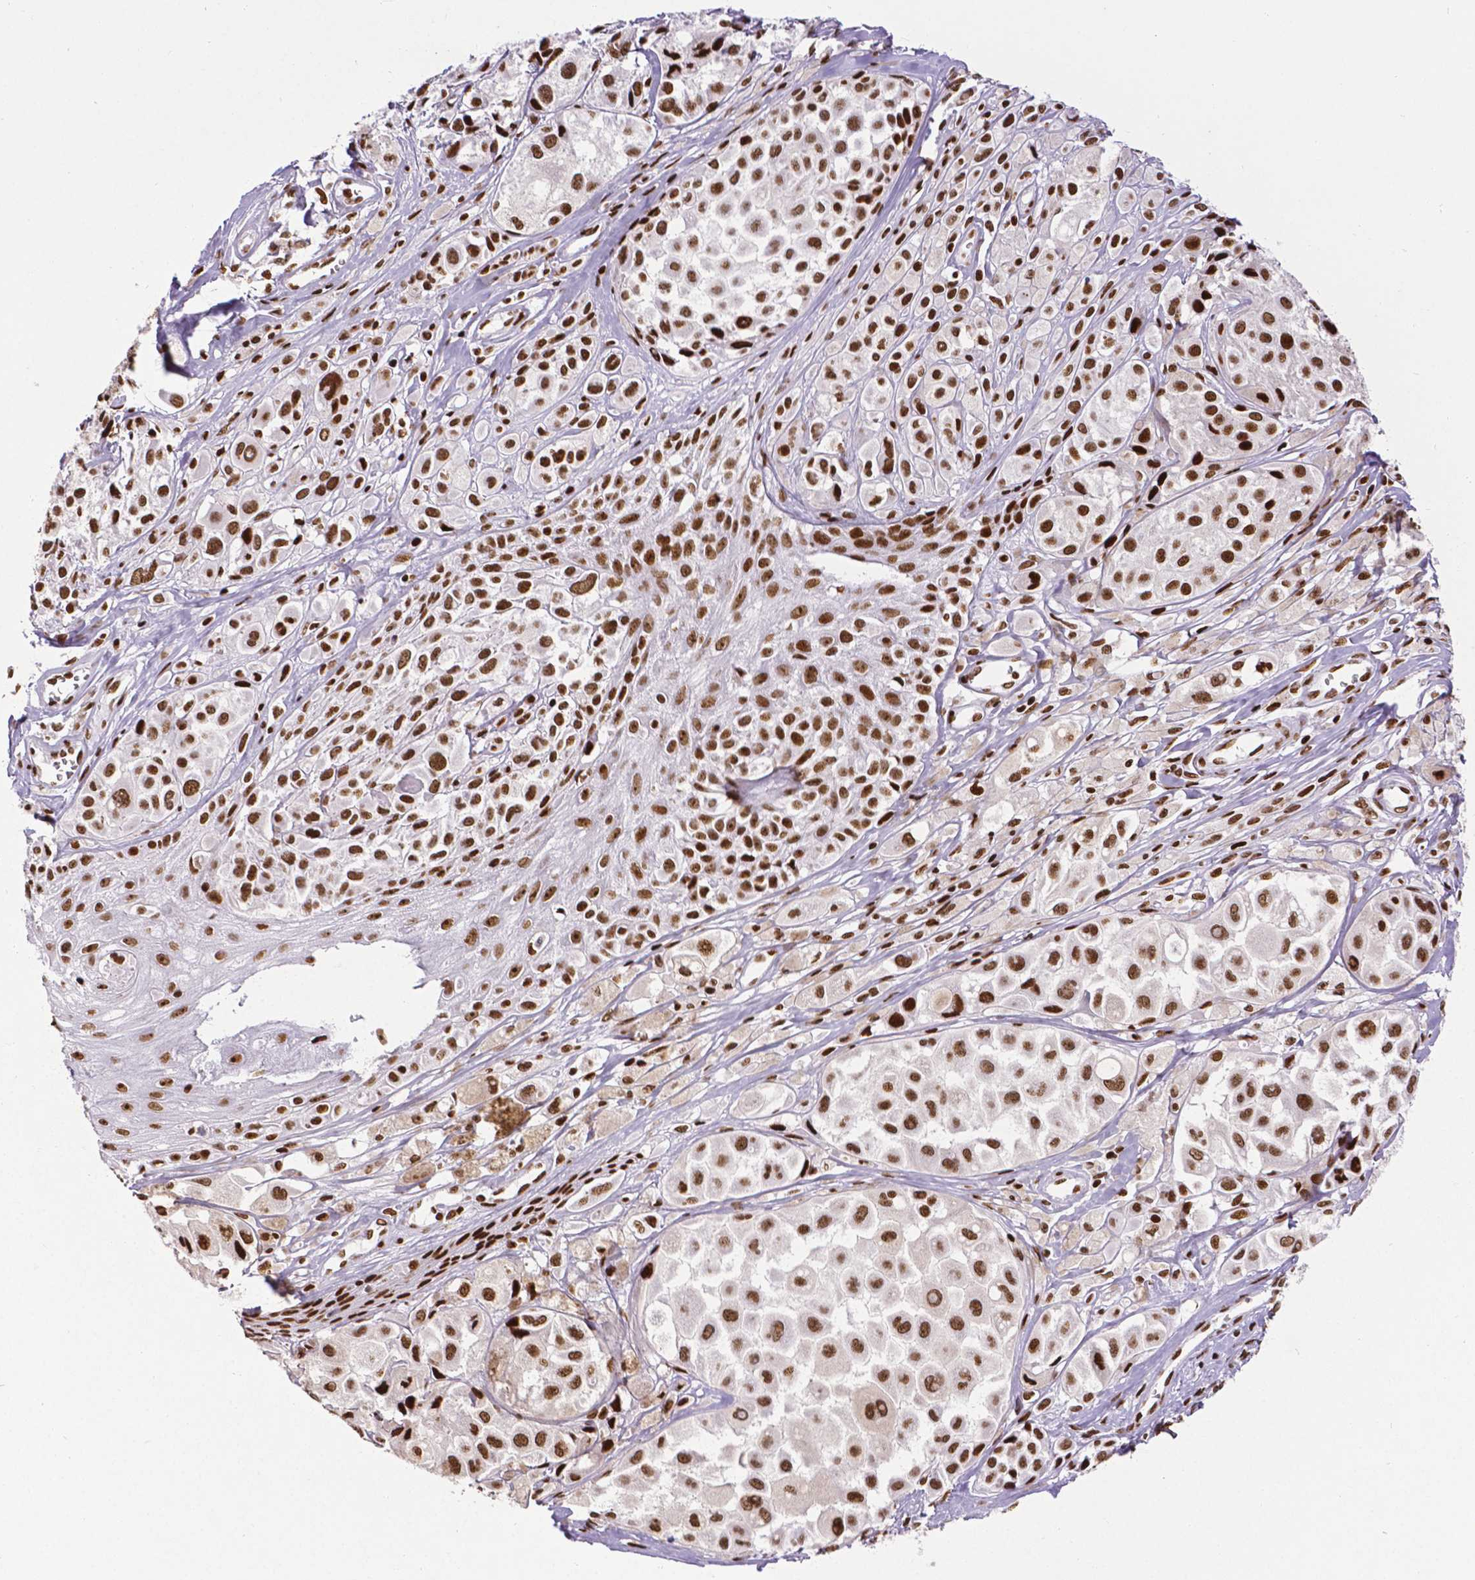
{"staining": {"intensity": "strong", "quantity": ">75%", "location": "nuclear"}, "tissue": "melanoma", "cell_type": "Tumor cells", "image_type": "cancer", "snomed": [{"axis": "morphology", "description": "Malignant melanoma, NOS"}, {"axis": "topography", "description": "Skin"}], "caption": "Immunohistochemical staining of human malignant melanoma shows high levels of strong nuclear positivity in about >75% of tumor cells.", "gene": "CTCF", "patient": {"sex": "male", "age": 77}}